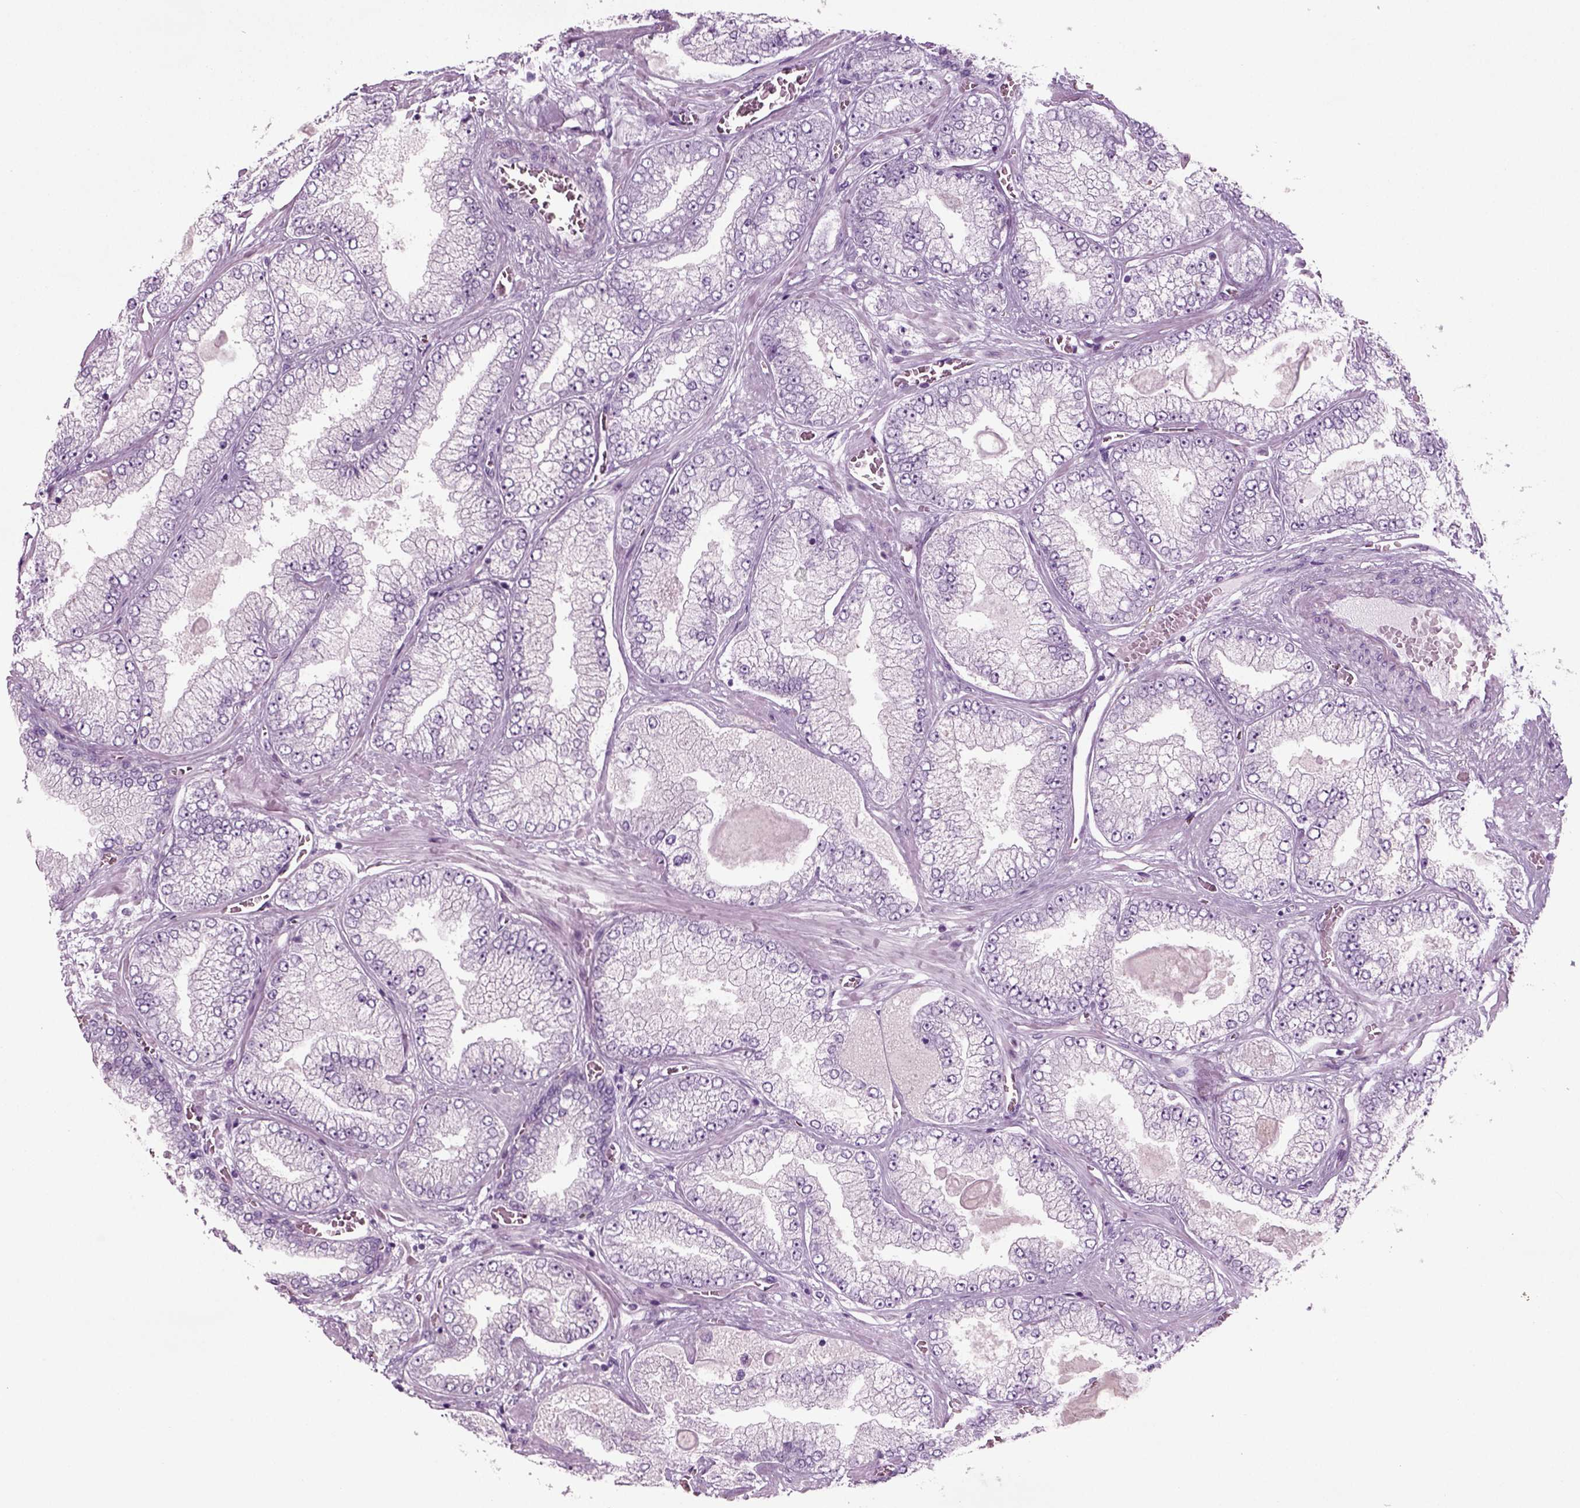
{"staining": {"intensity": "negative", "quantity": "none", "location": "none"}, "tissue": "prostate cancer", "cell_type": "Tumor cells", "image_type": "cancer", "snomed": [{"axis": "morphology", "description": "Adenocarcinoma, Low grade"}, {"axis": "topography", "description": "Prostate"}], "caption": "Immunohistochemical staining of human prostate cancer (adenocarcinoma (low-grade)) displays no significant staining in tumor cells.", "gene": "CRABP1", "patient": {"sex": "male", "age": 57}}